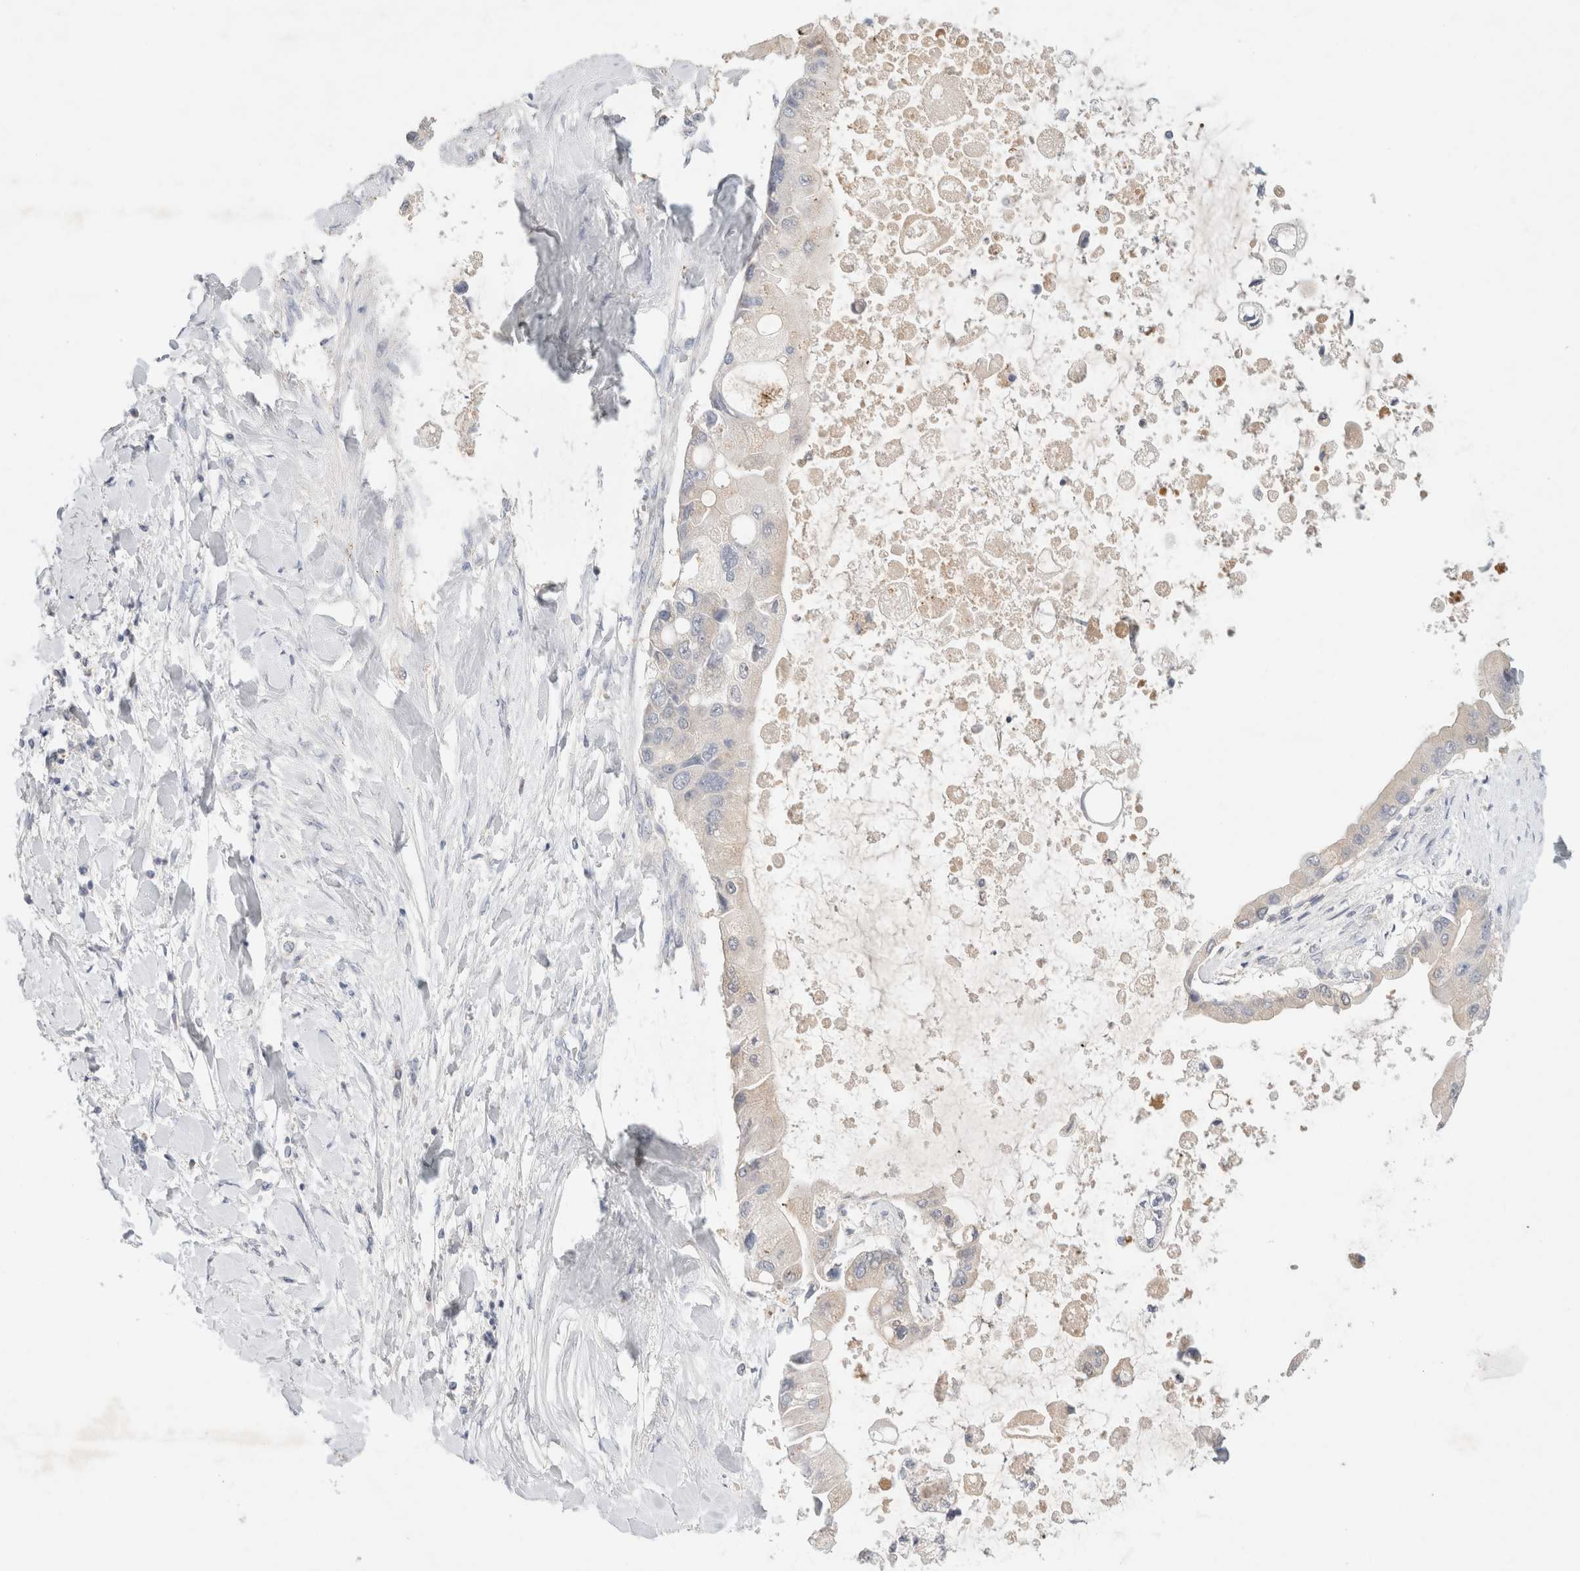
{"staining": {"intensity": "weak", "quantity": "<25%", "location": "cytoplasmic/membranous"}, "tissue": "liver cancer", "cell_type": "Tumor cells", "image_type": "cancer", "snomed": [{"axis": "morphology", "description": "Cholangiocarcinoma"}, {"axis": "topography", "description": "Liver"}], "caption": "High magnification brightfield microscopy of liver cholangiocarcinoma stained with DAB (brown) and counterstained with hematoxylin (blue): tumor cells show no significant expression.", "gene": "MPP2", "patient": {"sex": "male", "age": 50}}